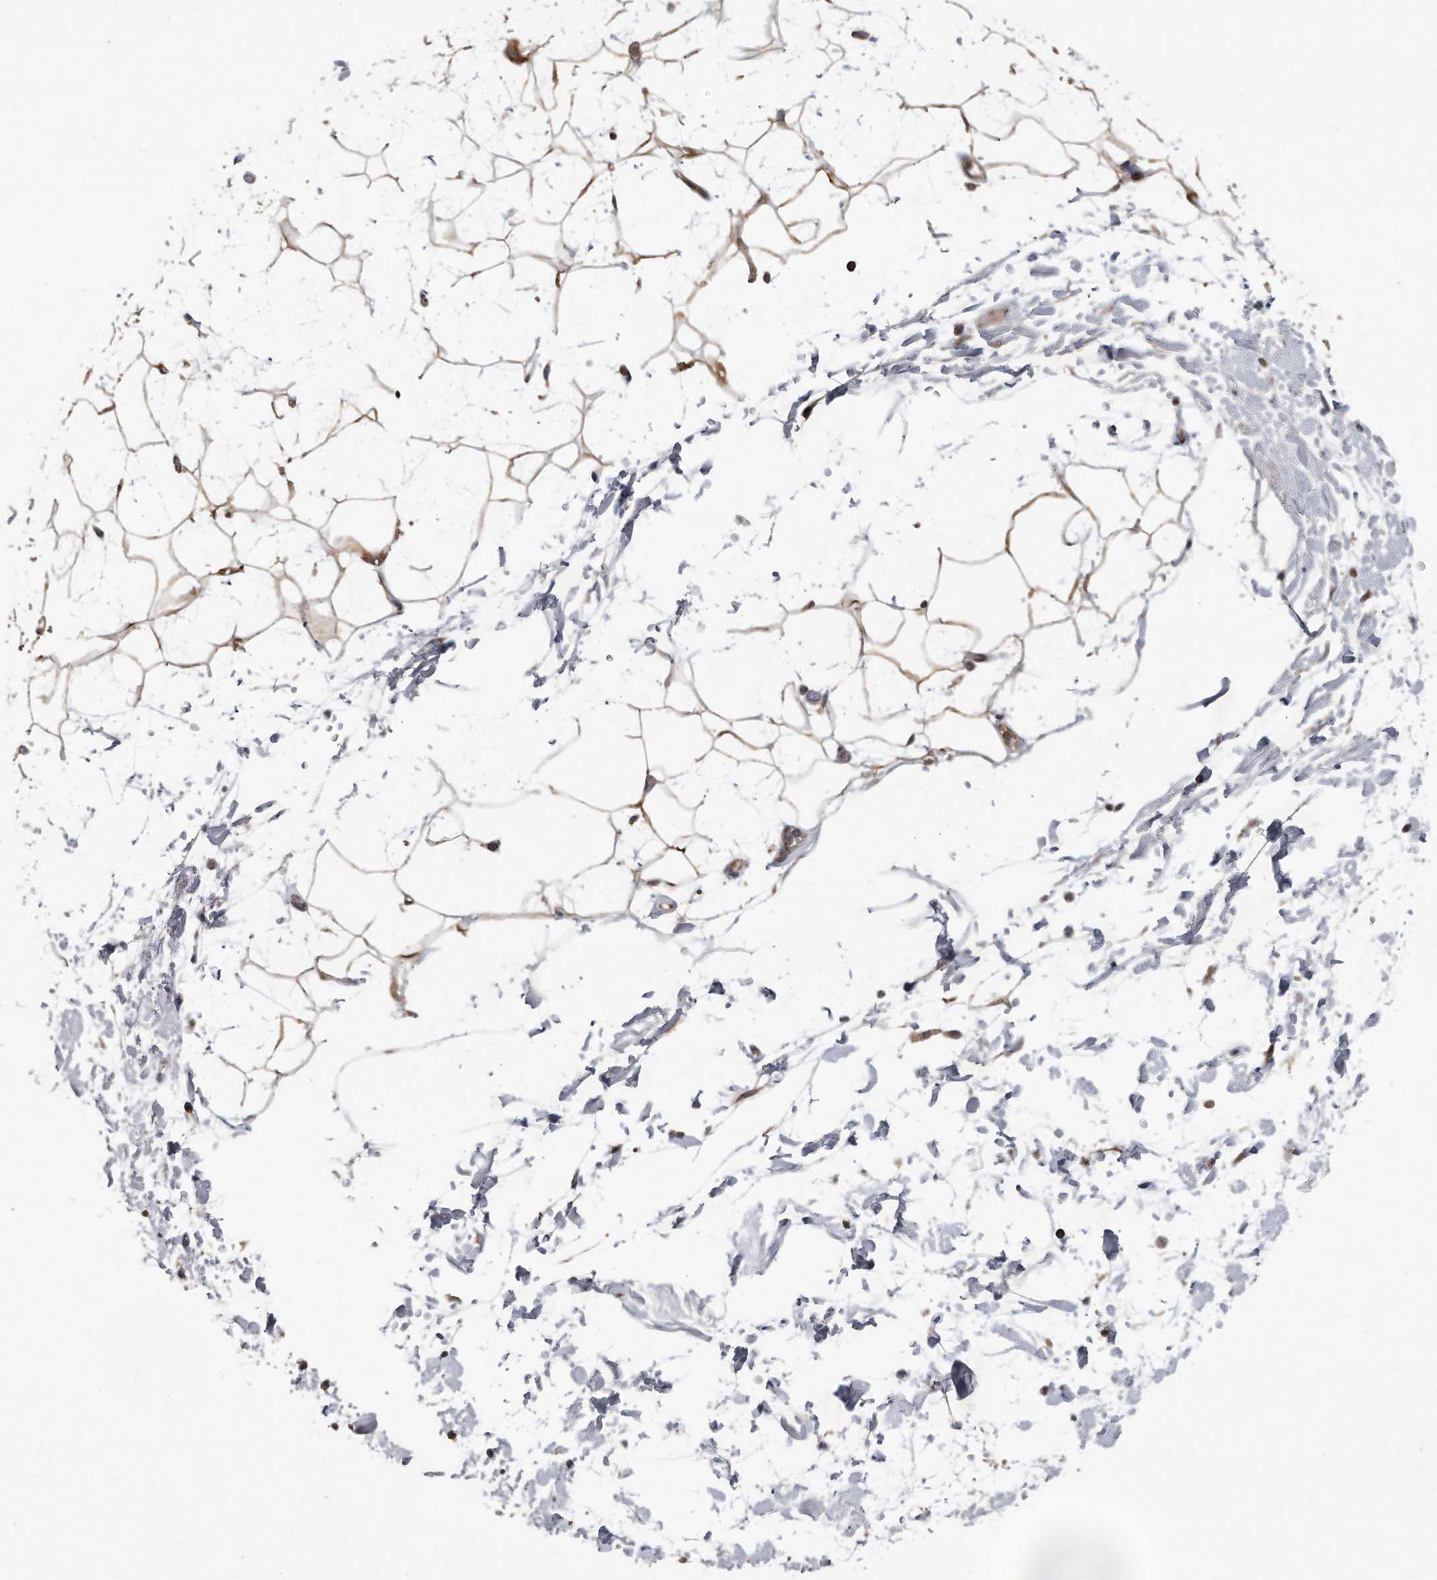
{"staining": {"intensity": "moderate", "quantity": ">75%", "location": "cytoplasmic/membranous"}, "tissue": "adipose tissue", "cell_type": "Adipocytes", "image_type": "normal", "snomed": [{"axis": "morphology", "description": "Normal tissue, NOS"}, {"axis": "topography", "description": "Soft tissue"}], "caption": "DAB (3,3'-diaminobenzidine) immunohistochemical staining of benign adipose tissue reveals moderate cytoplasmic/membranous protein expression in approximately >75% of adipocytes. (Stains: DAB in brown, nuclei in blue, Microscopy: brightfield microscopy at high magnification).", "gene": "ALPK2", "patient": {"sex": "male", "age": 72}}